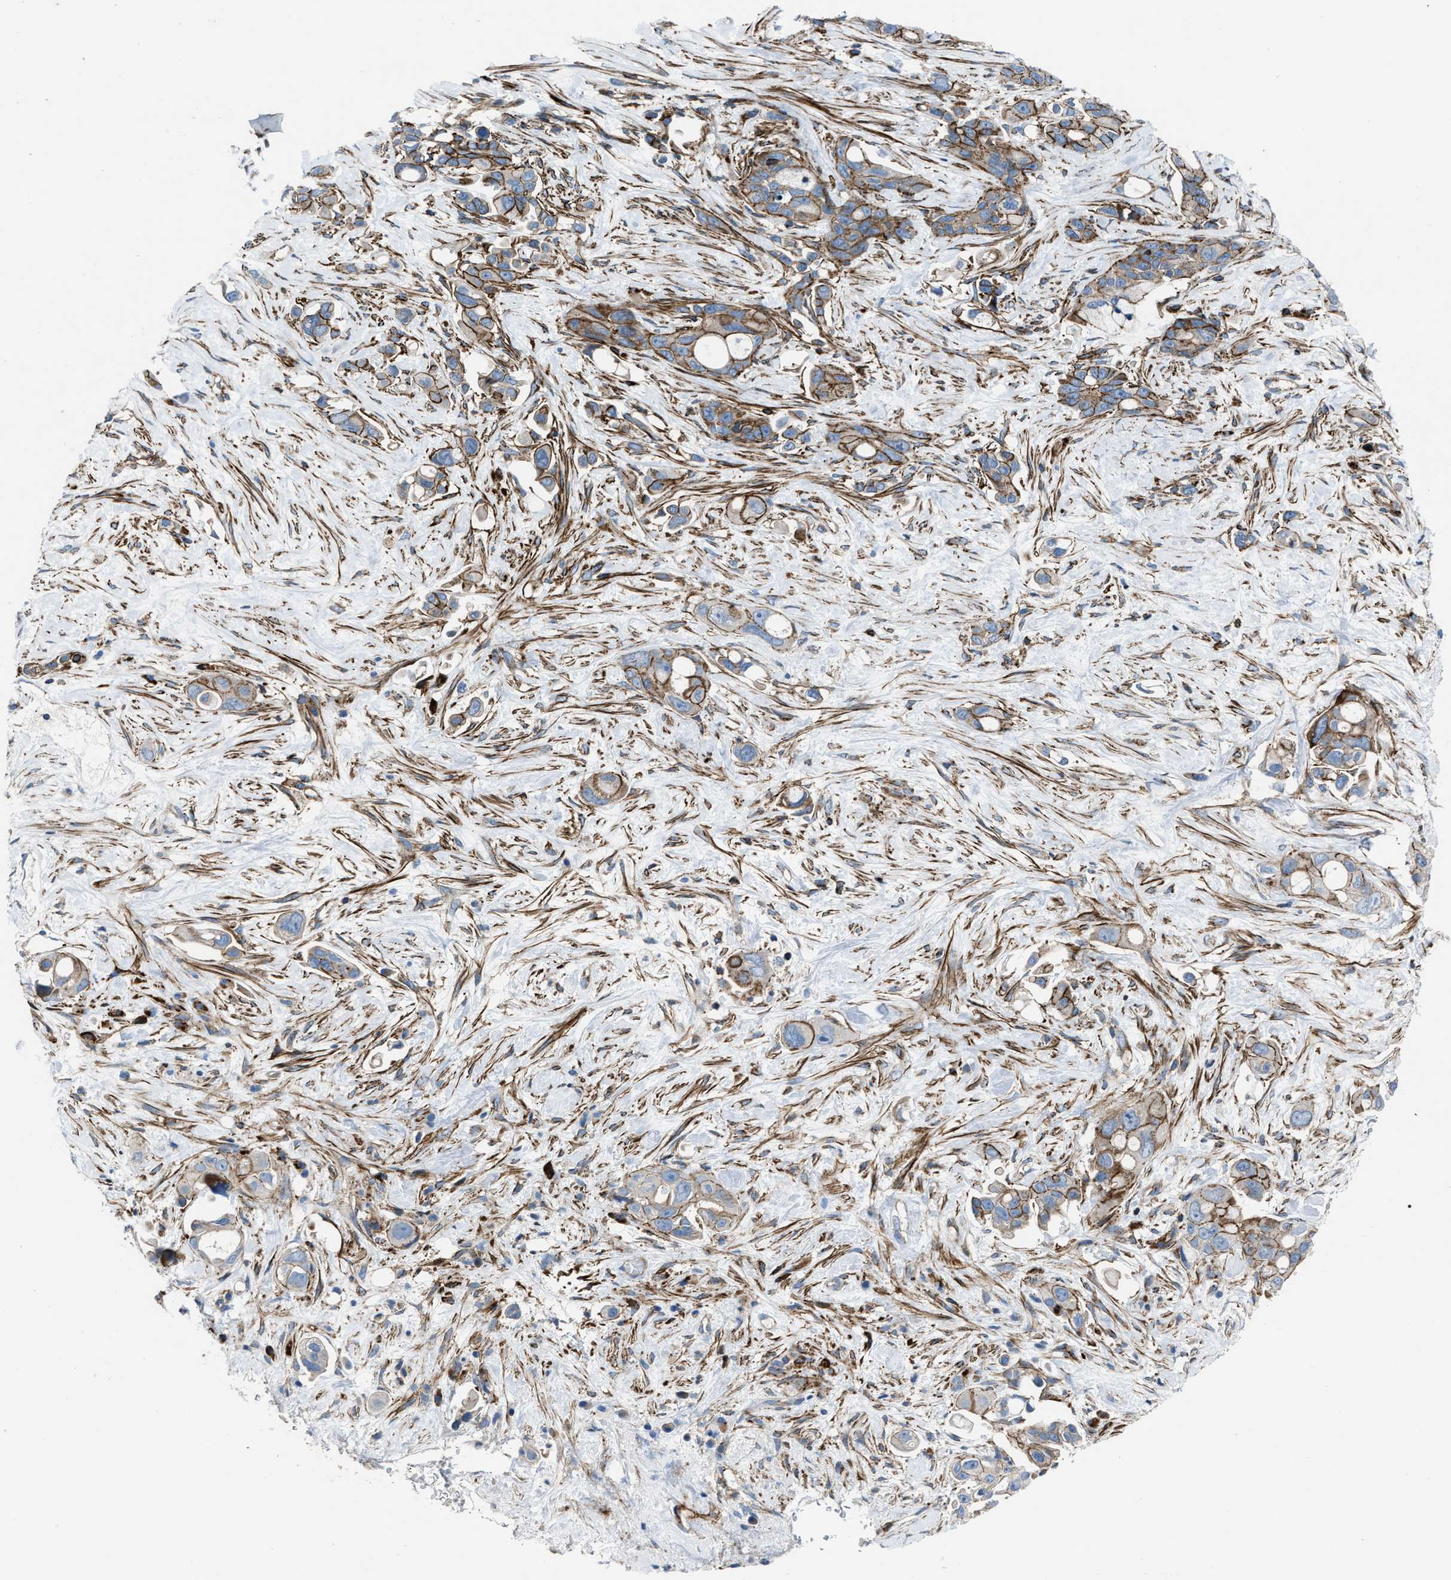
{"staining": {"intensity": "moderate", "quantity": ">75%", "location": "cytoplasmic/membranous"}, "tissue": "pancreatic cancer", "cell_type": "Tumor cells", "image_type": "cancer", "snomed": [{"axis": "morphology", "description": "Adenocarcinoma, NOS"}, {"axis": "topography", "description": "Pancreas"}], "caption": "Protein expression analysis of human adenocarcinoma (pancreatic) reveals moderate cytoplasmic/membranous expression in approximately >75% of tumor cells.", "gene": "AGPAT2", "patient": {"sex": "male", "age": 53}}